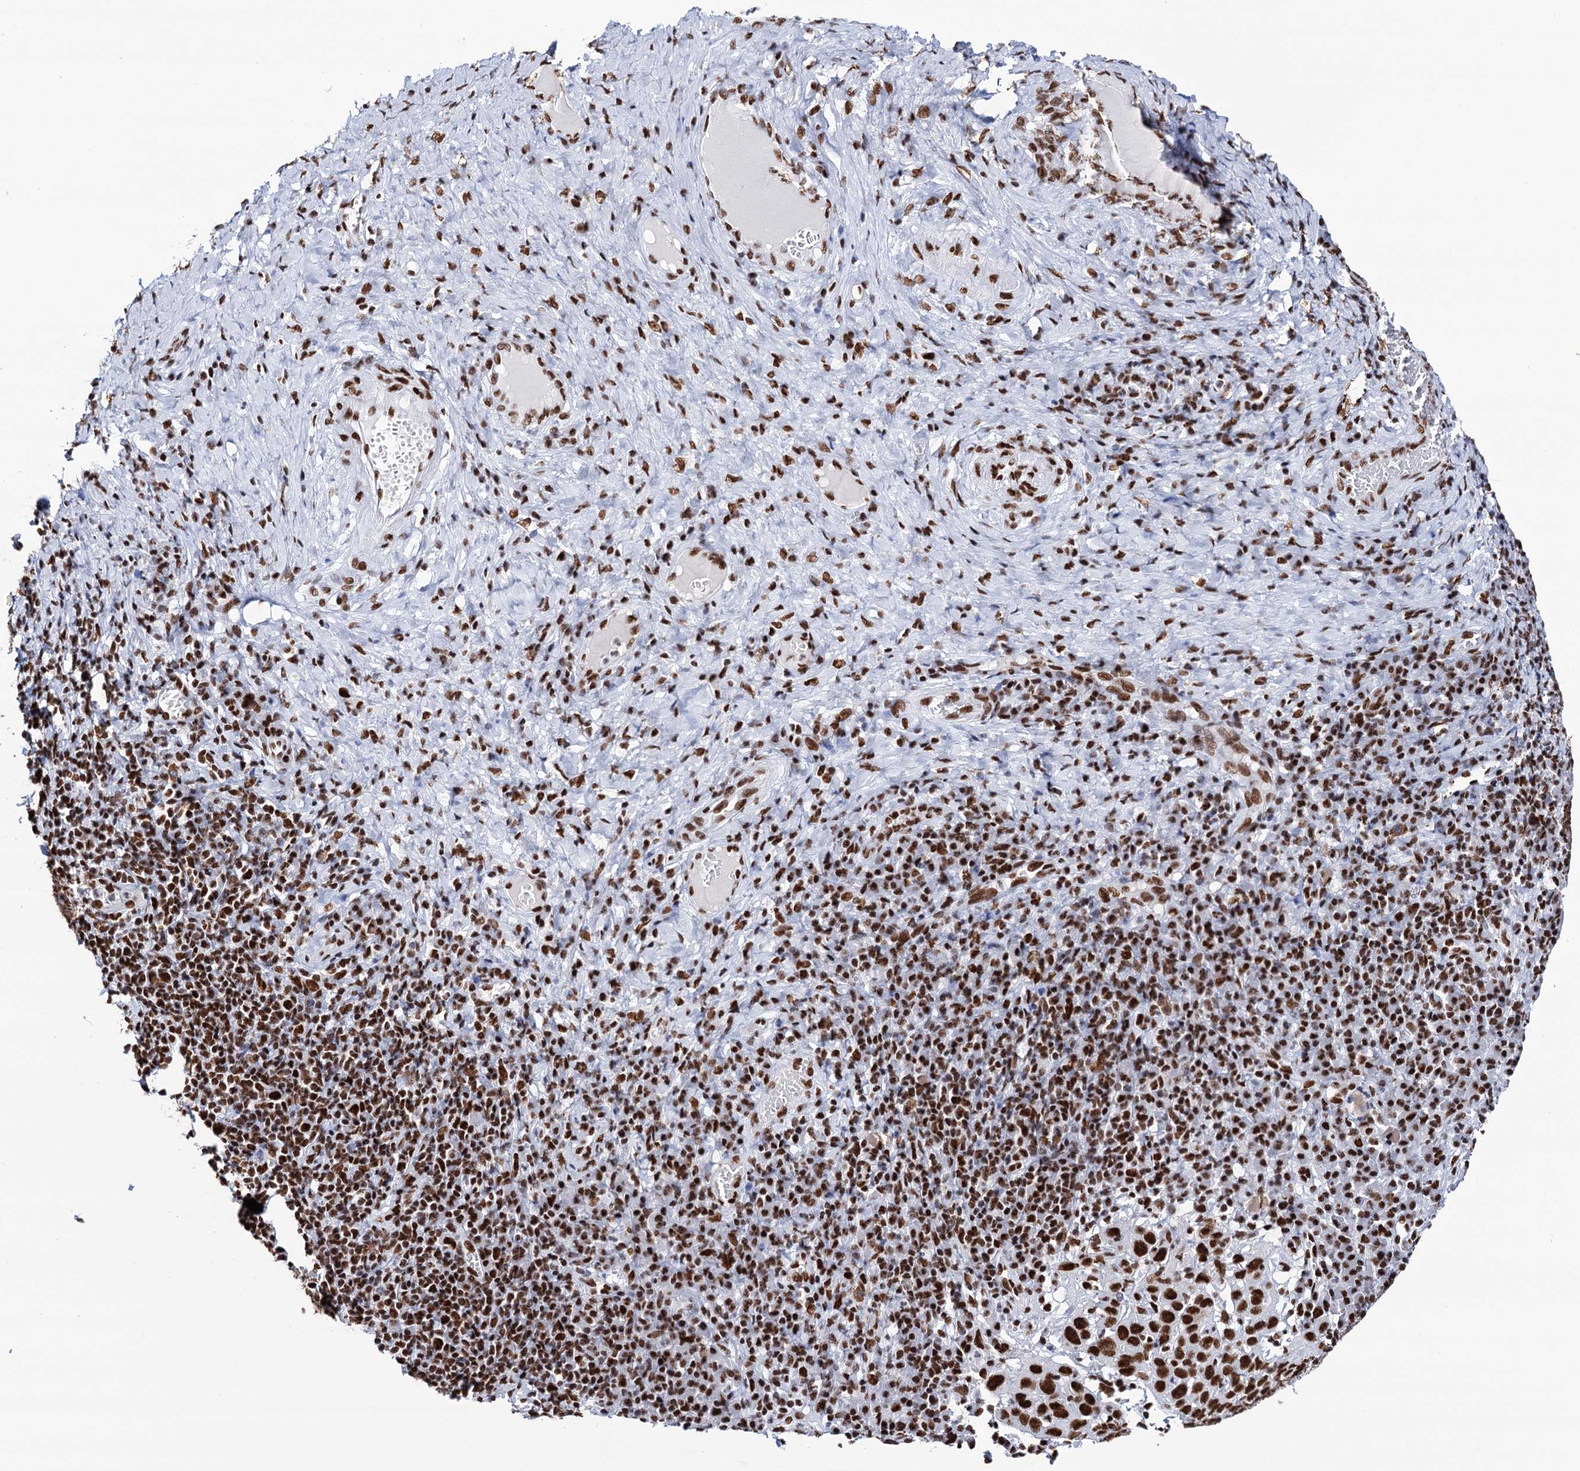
{"staining": {"intensity": "strong", "quantity": ">75%", "location": "nuclear"}, "tissue": "cervical cancer", "cell_type": "Tumor cells", "image_type": "cancer", "snomed": [{"axis": "morphology", "description": "Squamous cell carcinoma, NOS"}, {"axis": "topography", "description": "Cervix"}], "caption": "Immunohistochemistry micrograph of neoplastic tissue: cervical cancer stained using immunohistochemistry (IHC) demonstrates high levels of strong protein expression localized specifically in the nuclear of tumor cells, appearing as a nuclear brown color.", "gene": "MATR3", "patient": {"sex": "female", "age": 46}}